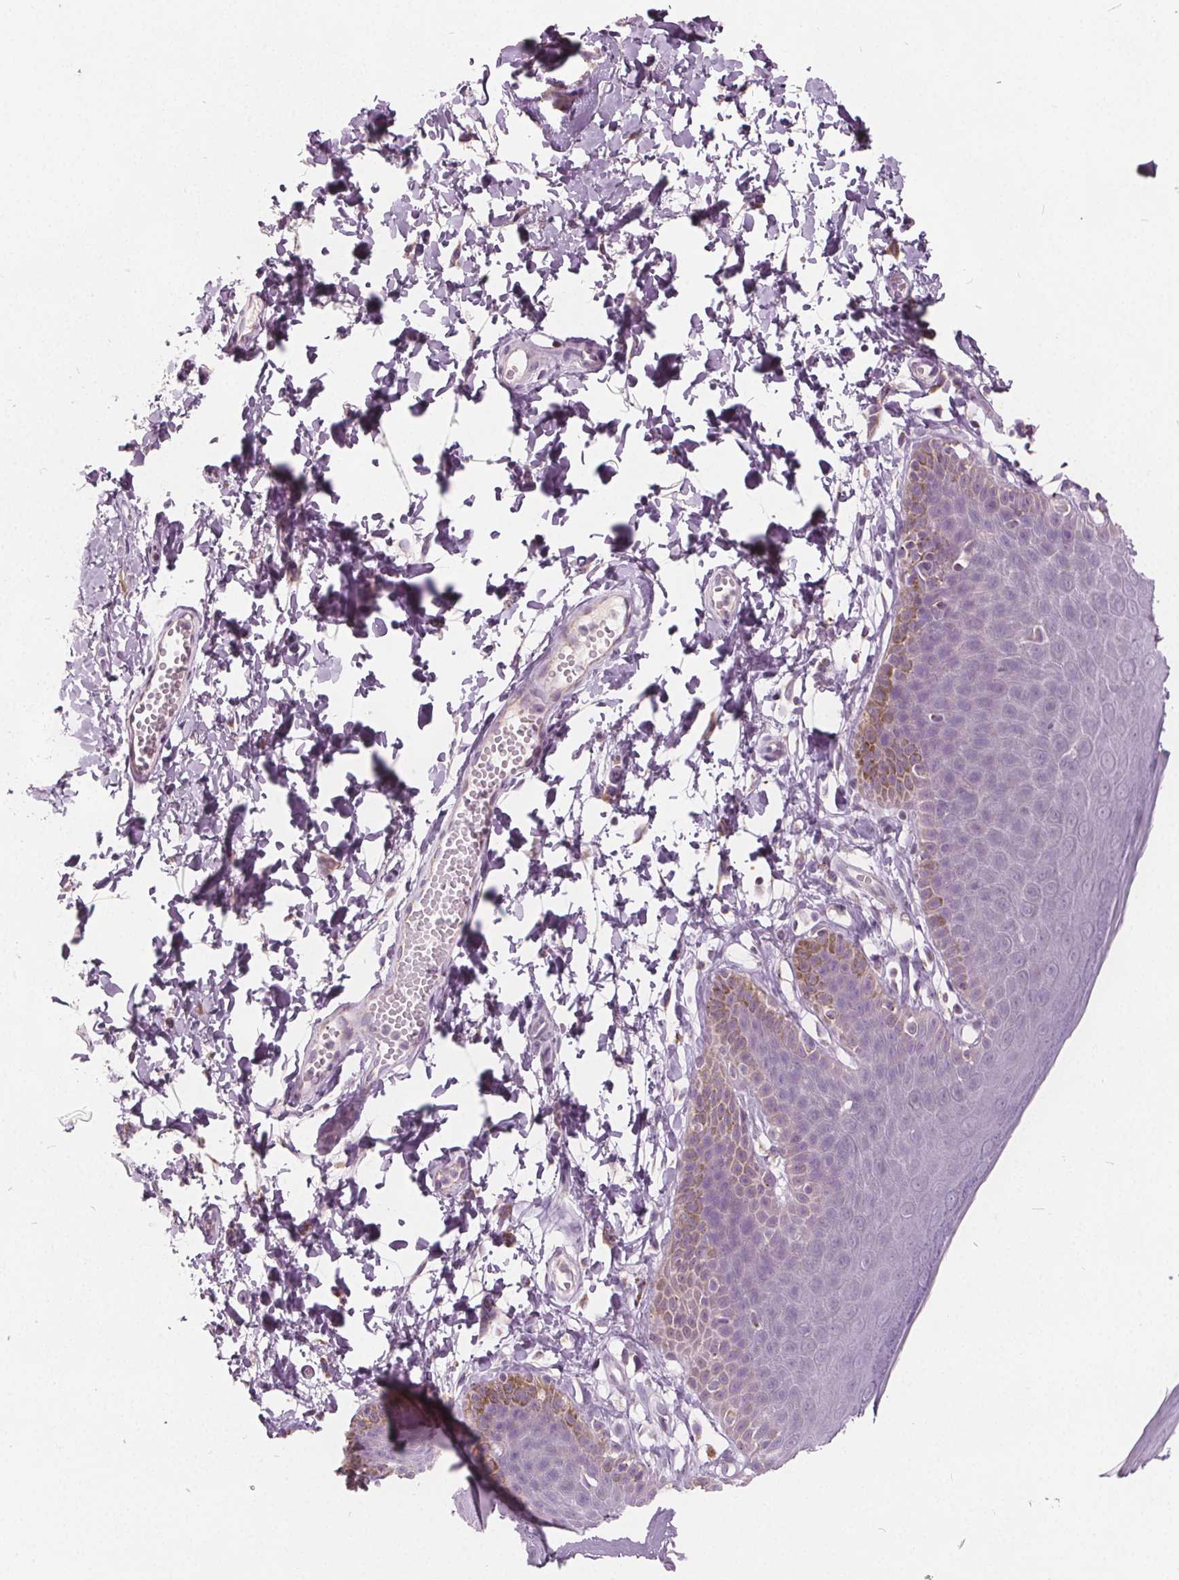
{"staining": {"intensity": "weak", "quantity": "<25%", "location": "cytoplasmic/membranous"}, "tissue": "skin", "cell_type": "Epidermal cells", "image_type": "normal", "snomed": [{"axis": "morphology", "description": "Normal tissue, NOS"}, {"axis": "topography", "description": "Anal"}], "caption": "The micrograph exhibits no staining of epidermal cells in normal skin.", "gene": "ECI2", "patient": {"sex": "male", "age": 53}}